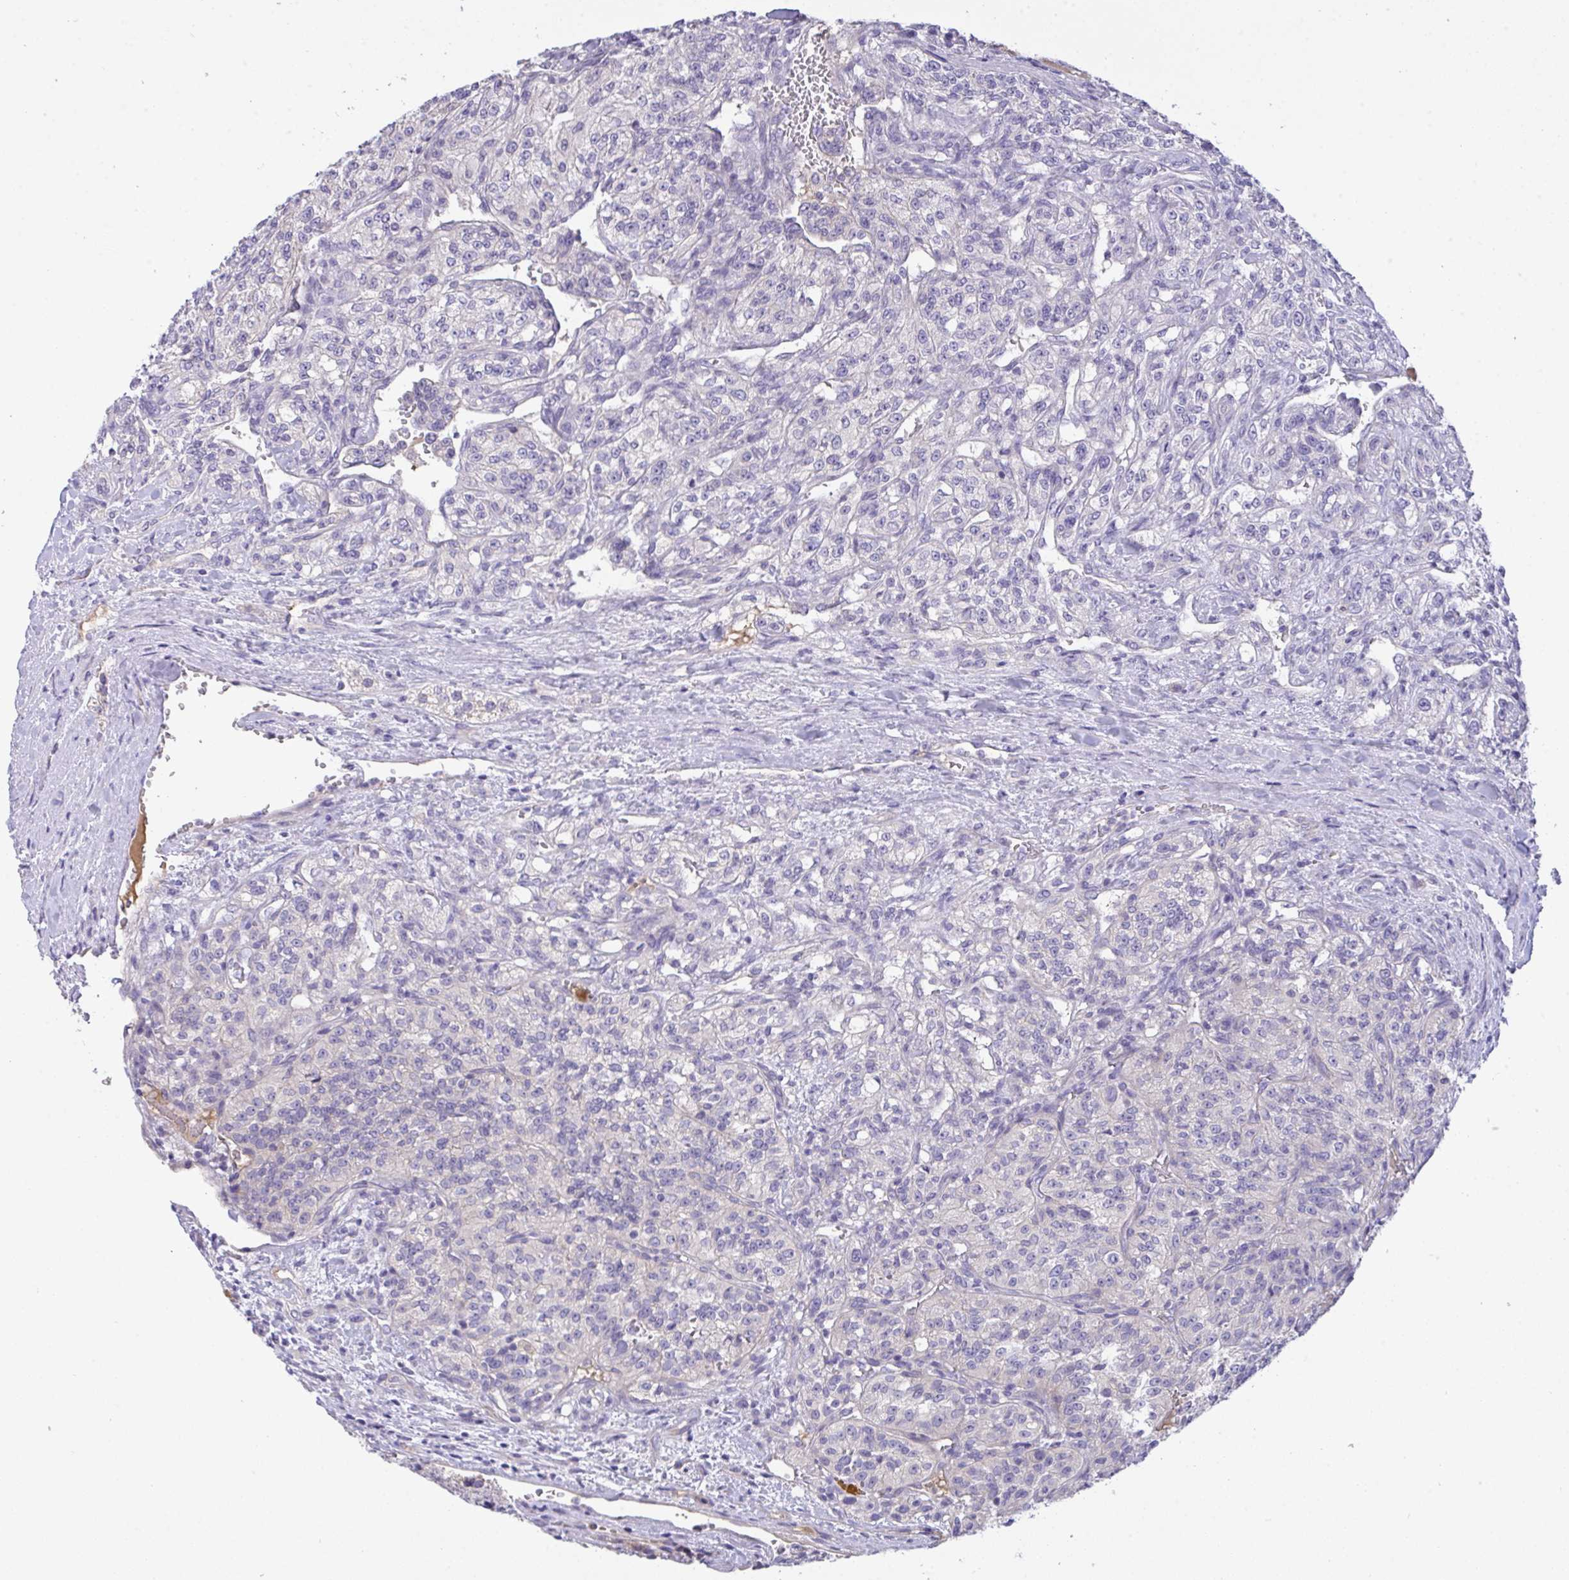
{"staining": {"intensity": "negative", "quantity": "none", "location": "none"}, "tissue": "renal cancer", "cell_type": "Tumor cells", "image_type": "cancer", "snomed": [{"axis": "morphology", "description": "Adenocarcinoma, NOS"}, {"axis": "topography", "description": "Kidney"}], "caption": "Histopathology image shows no protein positivity in tumor cells of adenocarcinoma (renal) tissue.", "gene": "ZNF581", "patient": {"sex": "female", "age": 63}}